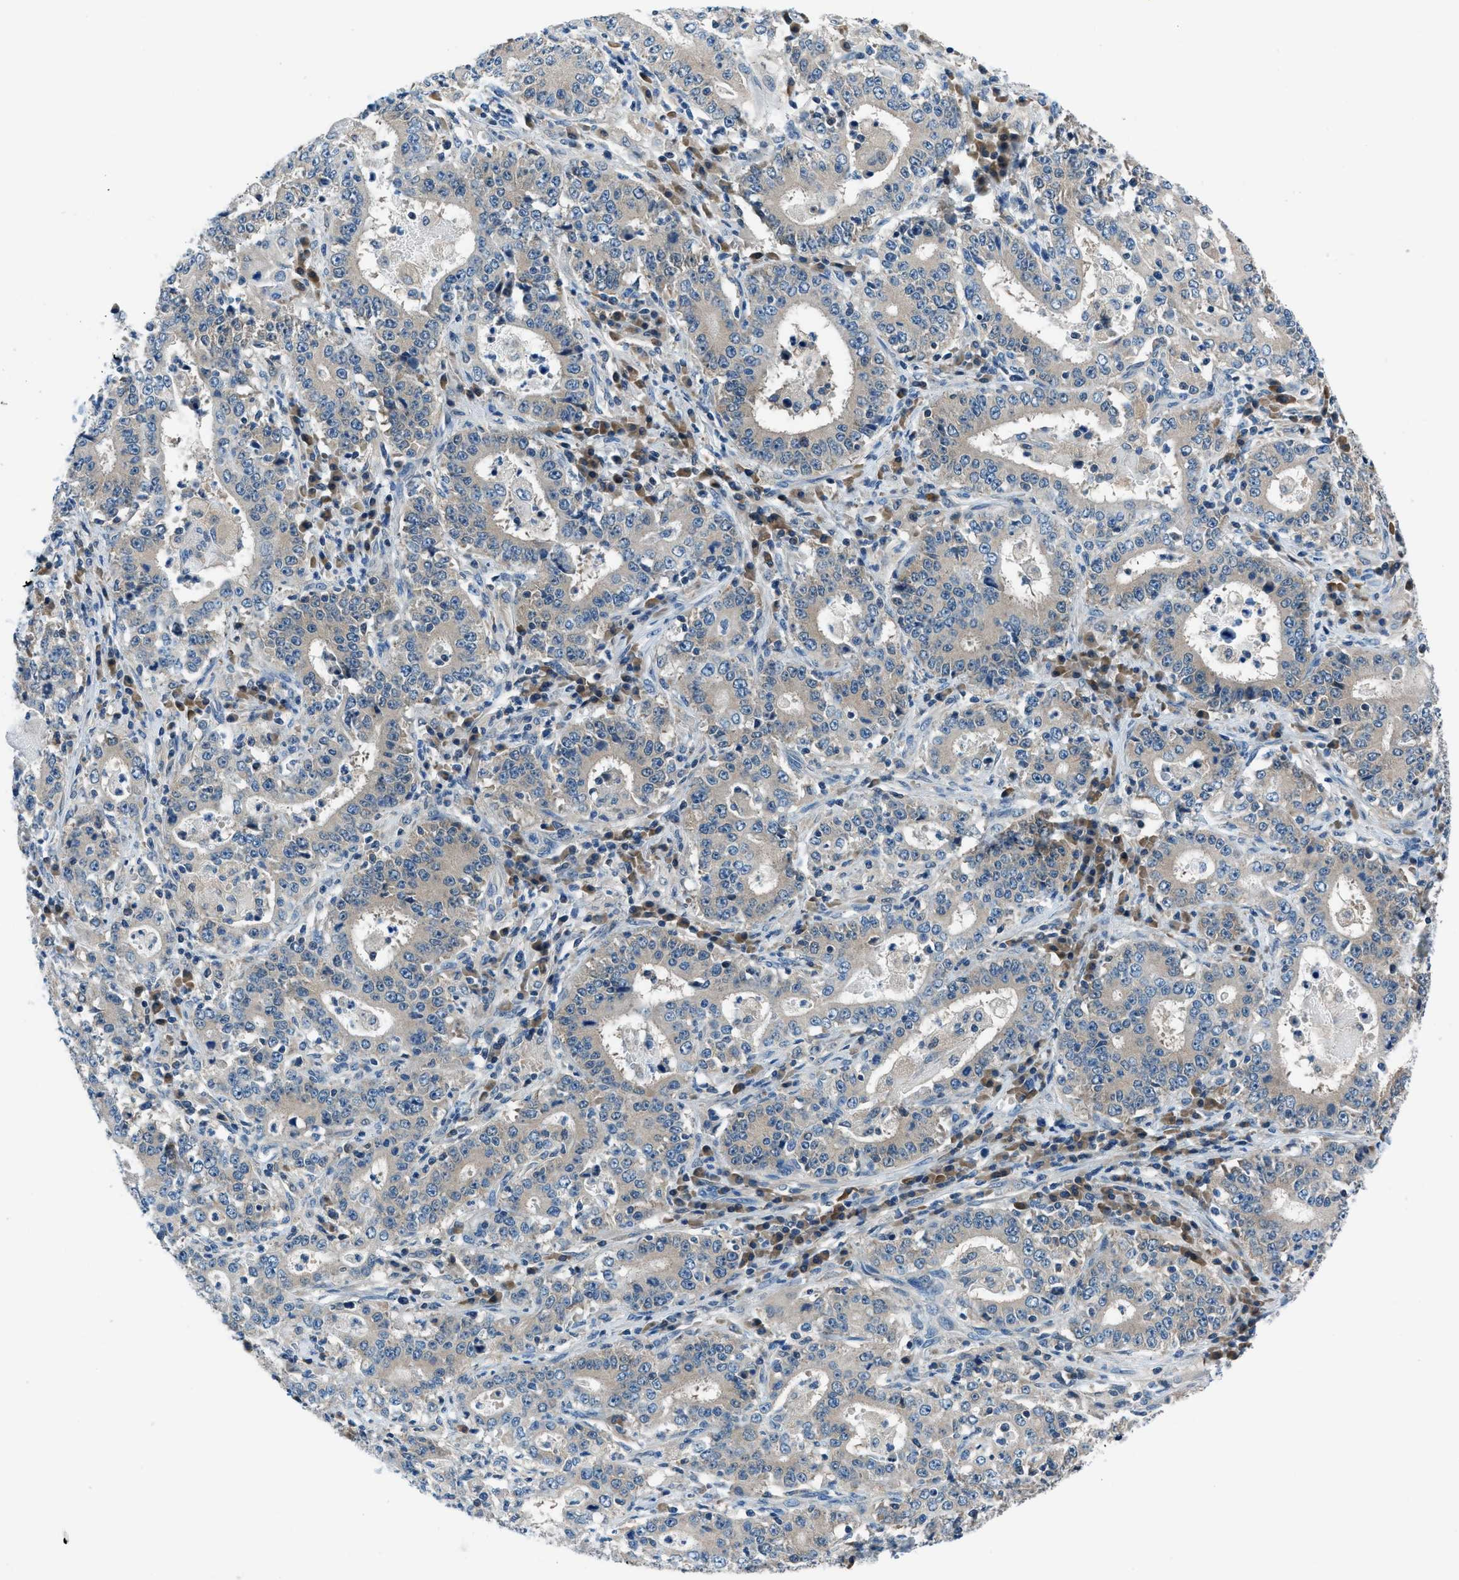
{"staining": {"intensity": "negative", "quantity": "none", "location": "none"}, "tissue": "stomach cancer", "cell_type": "Tumor cells", "image_type": "cancer", "snomed": [{"axis": "morphology", "description": "Normal tissue, NOS"}, {"axis": "morphology", "description": "Adenocarcinoma, NOS"}, {"axis": "topography", "description": "Stomach, upper"}, {"axis": "topography", "description": "Stomach"}], "caption": "Tumor cells show no significant staining in stomach cancer (adenocarcinoma).", "gene": "ACP1", "patient": {"sex": "male", "age": 59}}